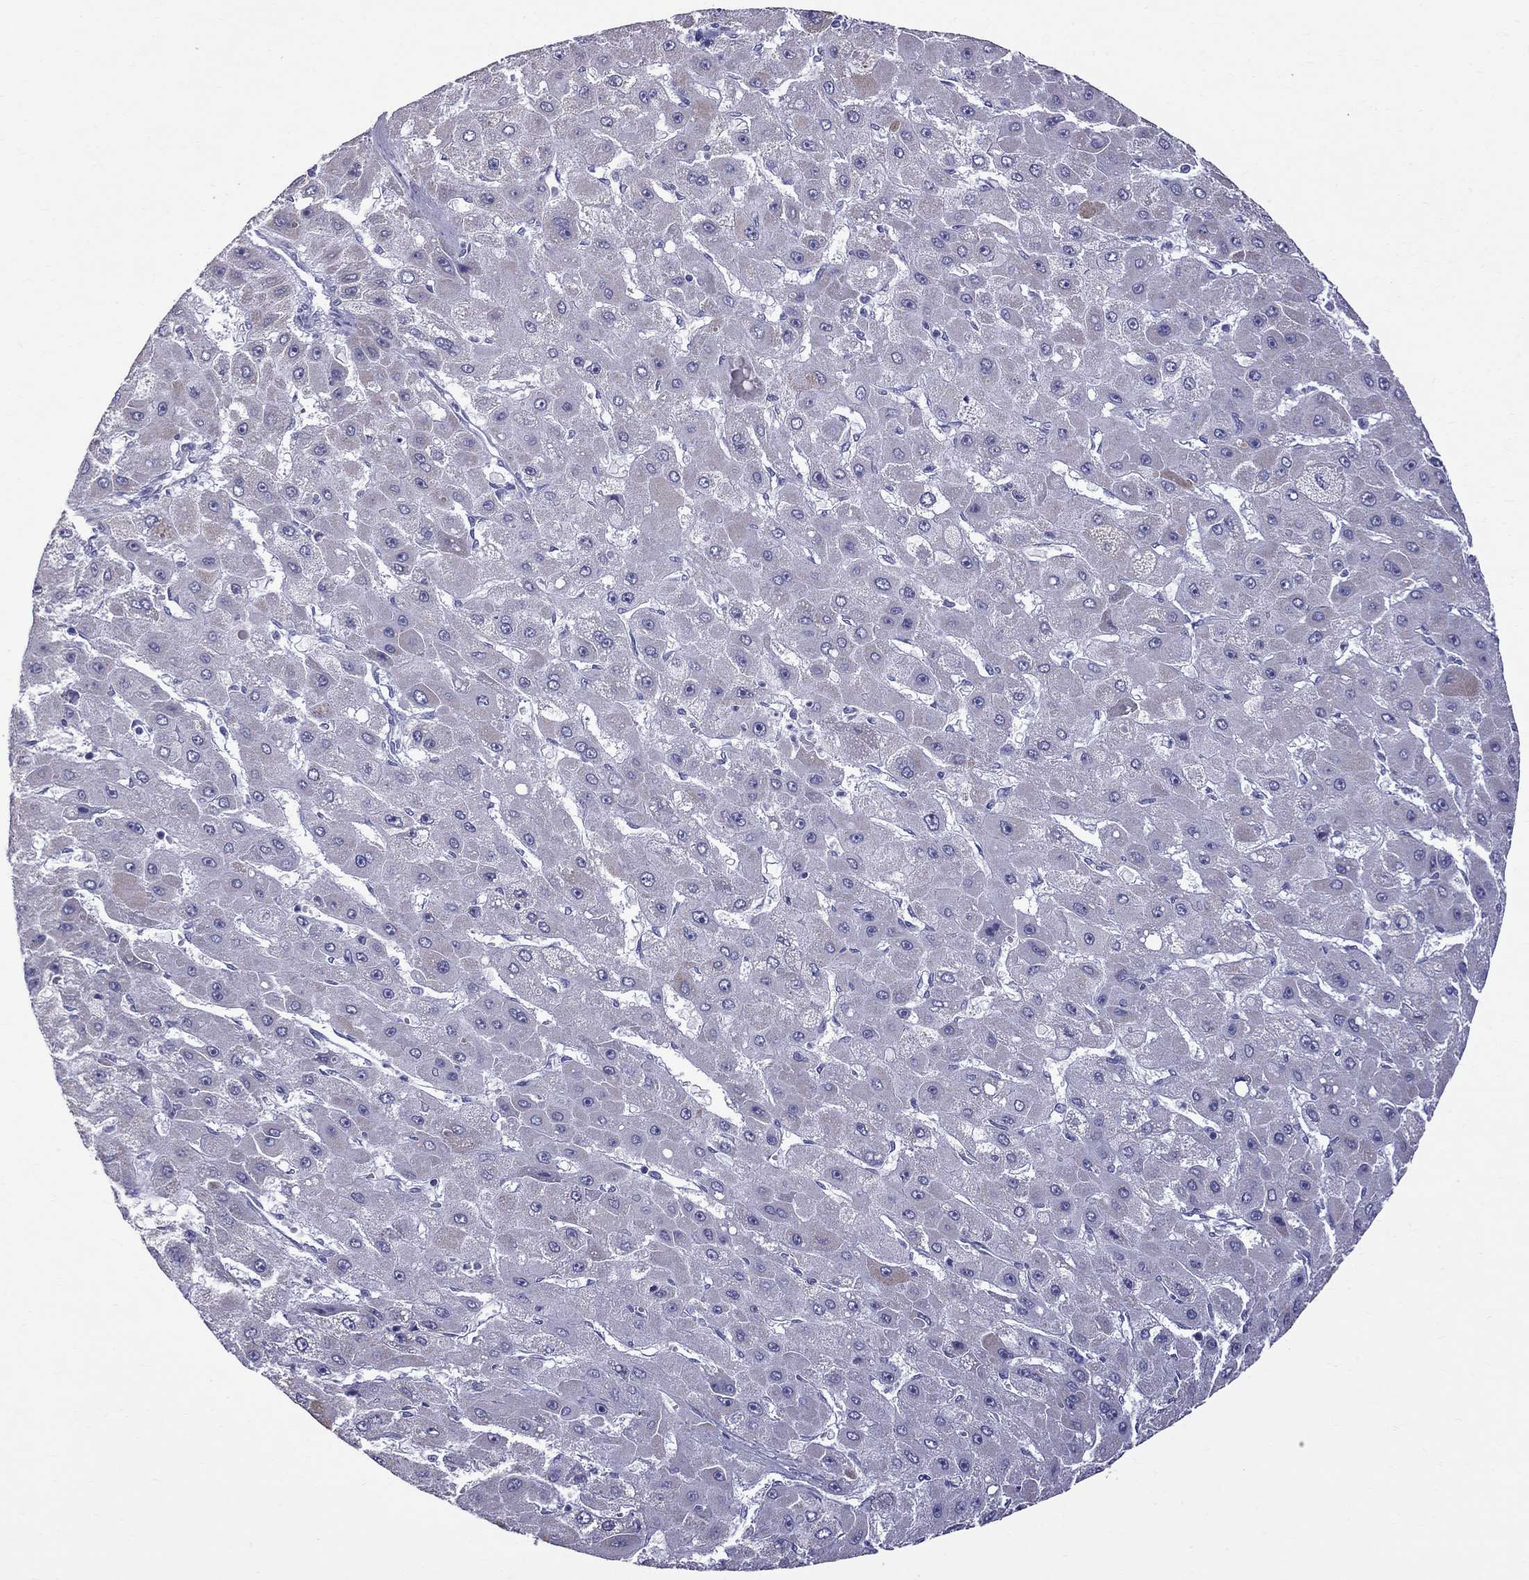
{"staining": {"intensity": "negative", "quantity": "none", "location": "none"}, "tissue": "liver cancer", "cell_type": "Tumor cells", "image_type": "cancer", "snomed": [{"axis": "morphology", "description": "Carcinoma, Hepatocellular, NOS"}, {"axis": "topography", "description": "Liver"}], "caption": "Liver hepatocellular carcinoma was stained to show a protein in brown. There is no significant positivity in tumor cells.", "gene": "TTLL13", "patient": {"sex": "female", "age": 25}}